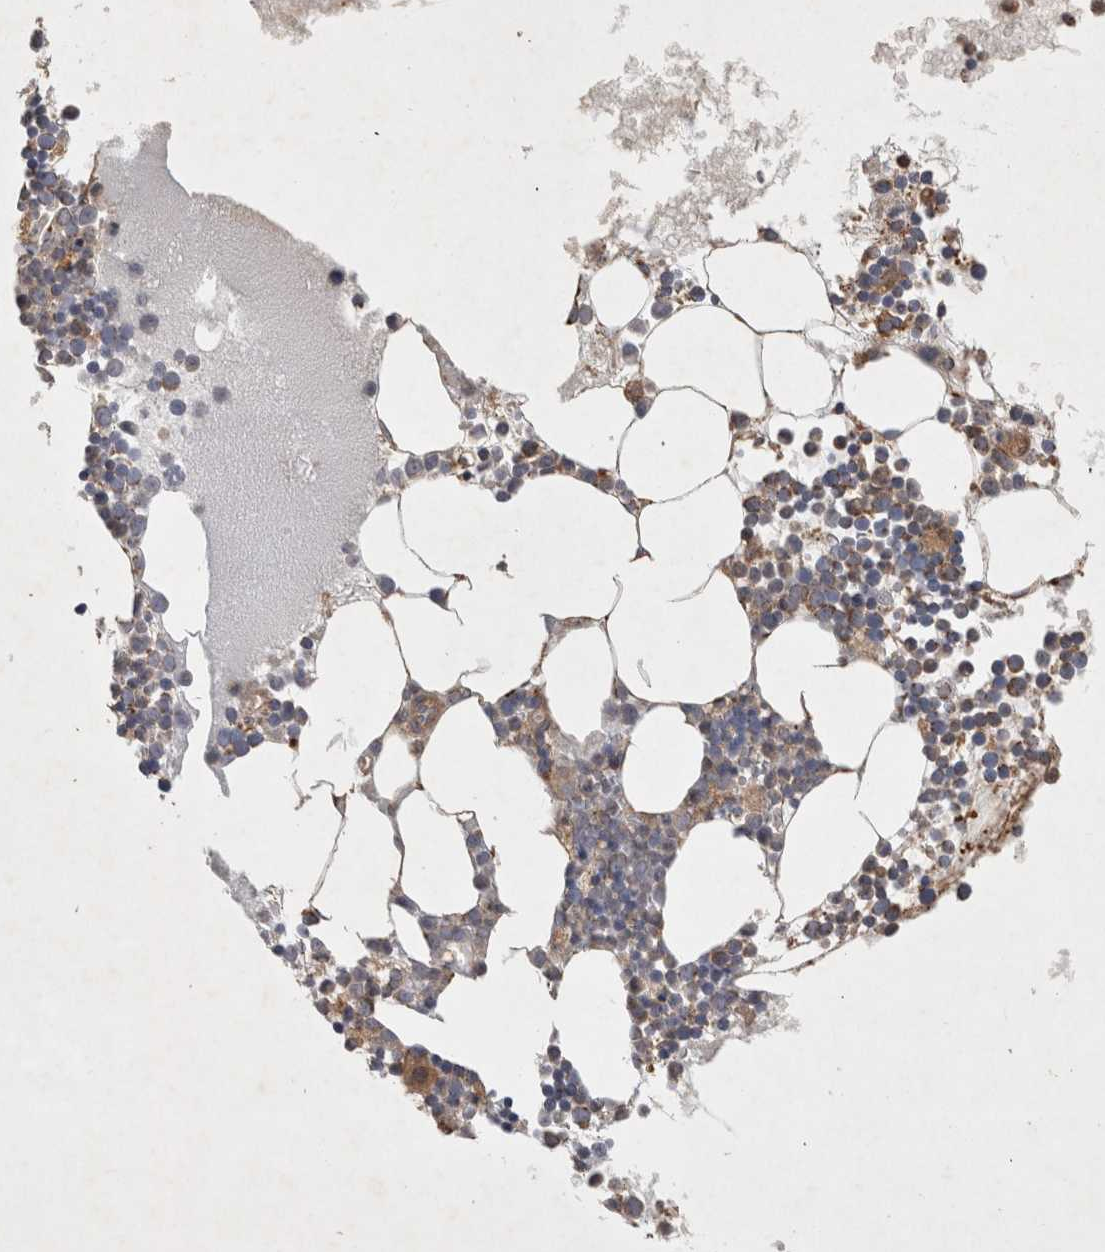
{"staining": {"intensity": "moderate", "quantity": "25%-75%", "location": "cytoplasmic/membranous"}, "tissue": "bone marrow", "cell_type": "Hematopoietic cells", "image_type": "normal", "snomed": [{"axis": "morphology", "description": "Normal tissue, NOS"}, {"axis": "morphology", "description": "Inflammation, NOS"}, {"axis": "topography", "description": "Bone marrow"}], "caption": "A brown stain labels moderate cytoplasmic/membranous staining of a protein in hematopoietic cells of normal bone marrow.", "gene": "SERAC1", "patient": {"sex": "female", "age": 45}}